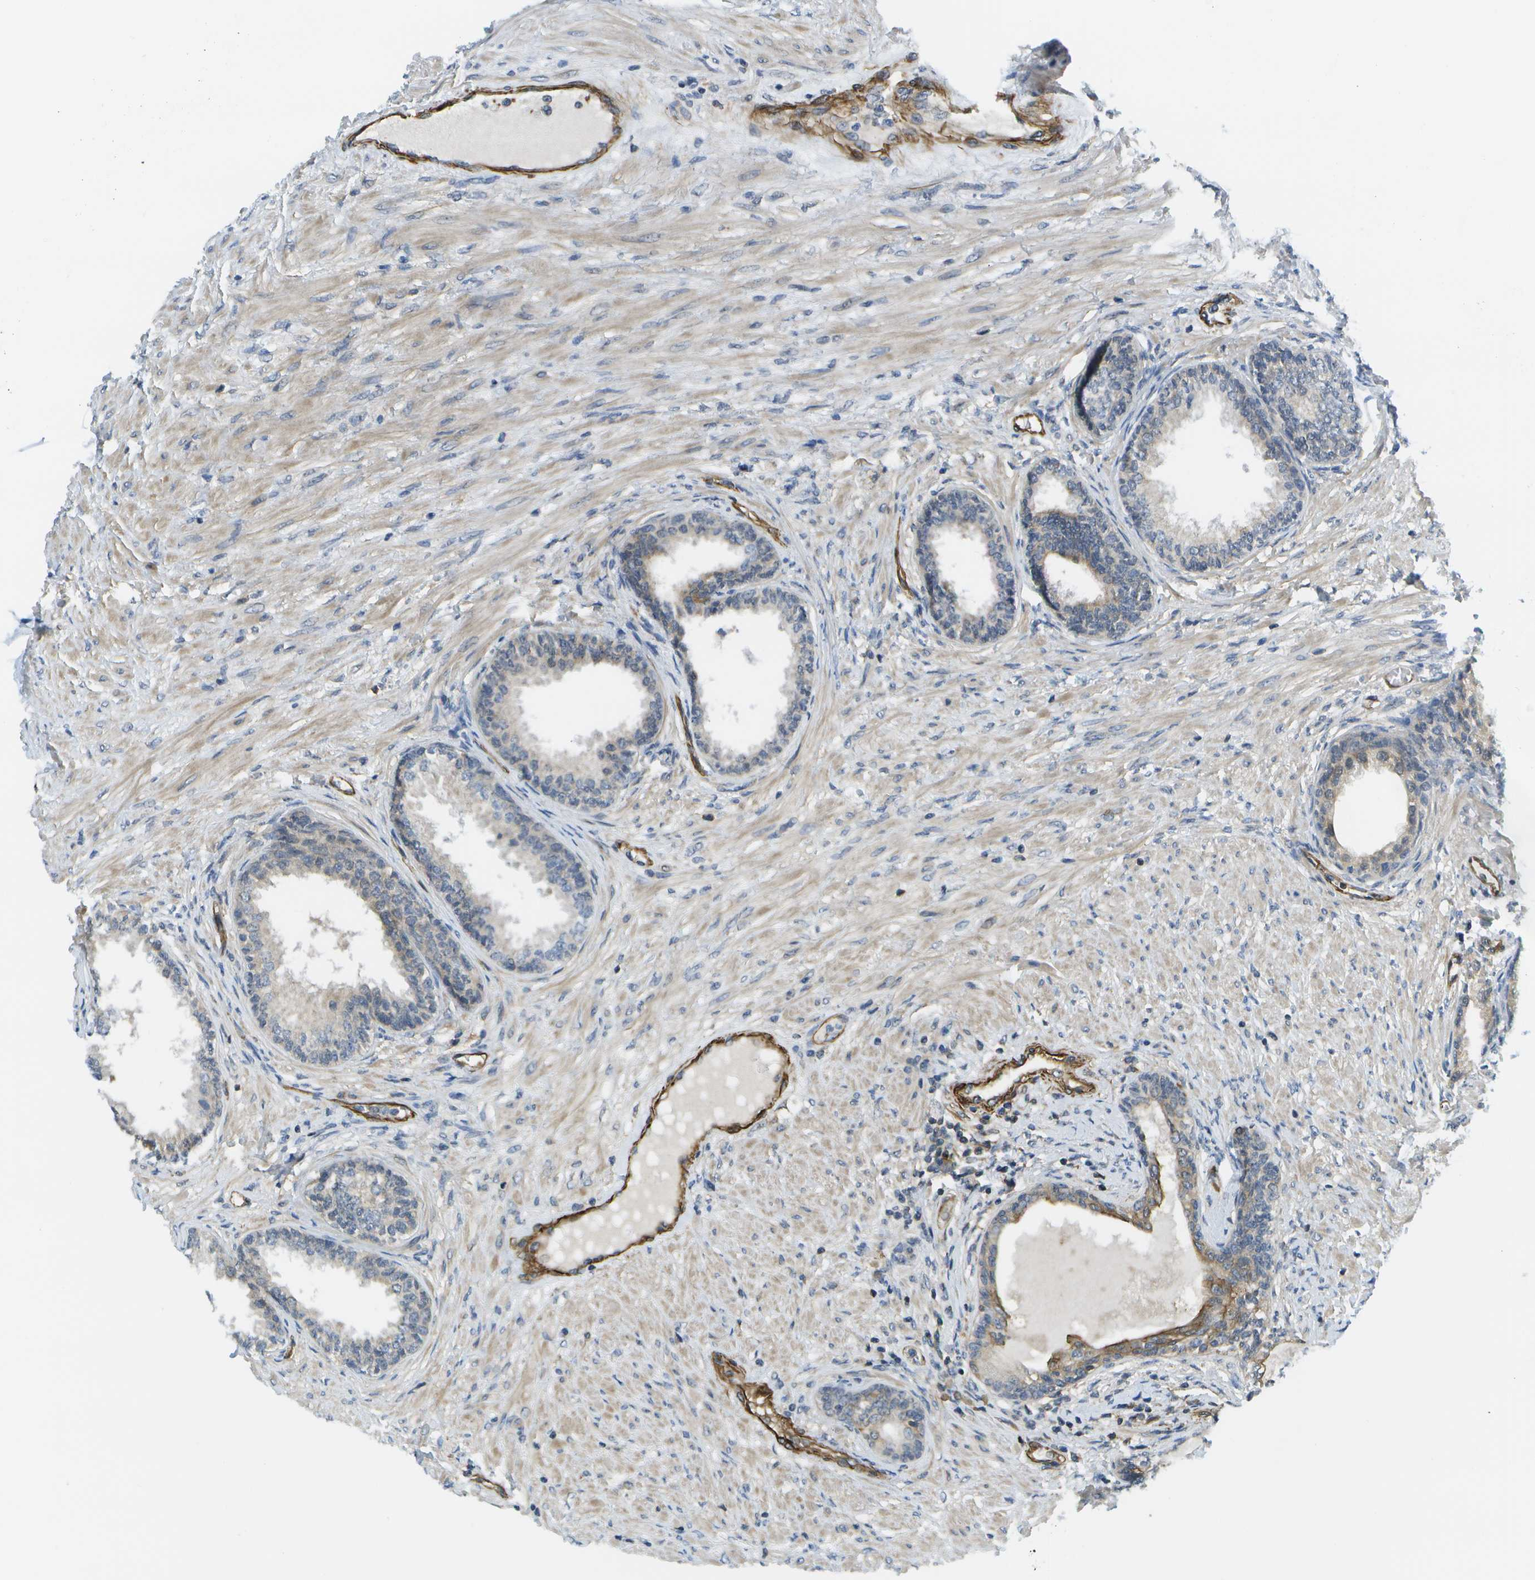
{"staining": {"intensity": "weak", "quantity": "<25%", "location": "cytoplasmic/membranous"}, "tissue": "prostate", "cell_type": "Glandular cells", "image_type": "normal", "snomed": [{"axis": "morphology", "description": "Normal tissue, NOS"}, {"axis": "topography", "description": "Prostate"}], "caption": "DAB immunohistochemical staining of benign prostate shows no significant staining in glandular cells.", "gene": "KIAA0040", "patient": {"sex": "male", "age": 76}}